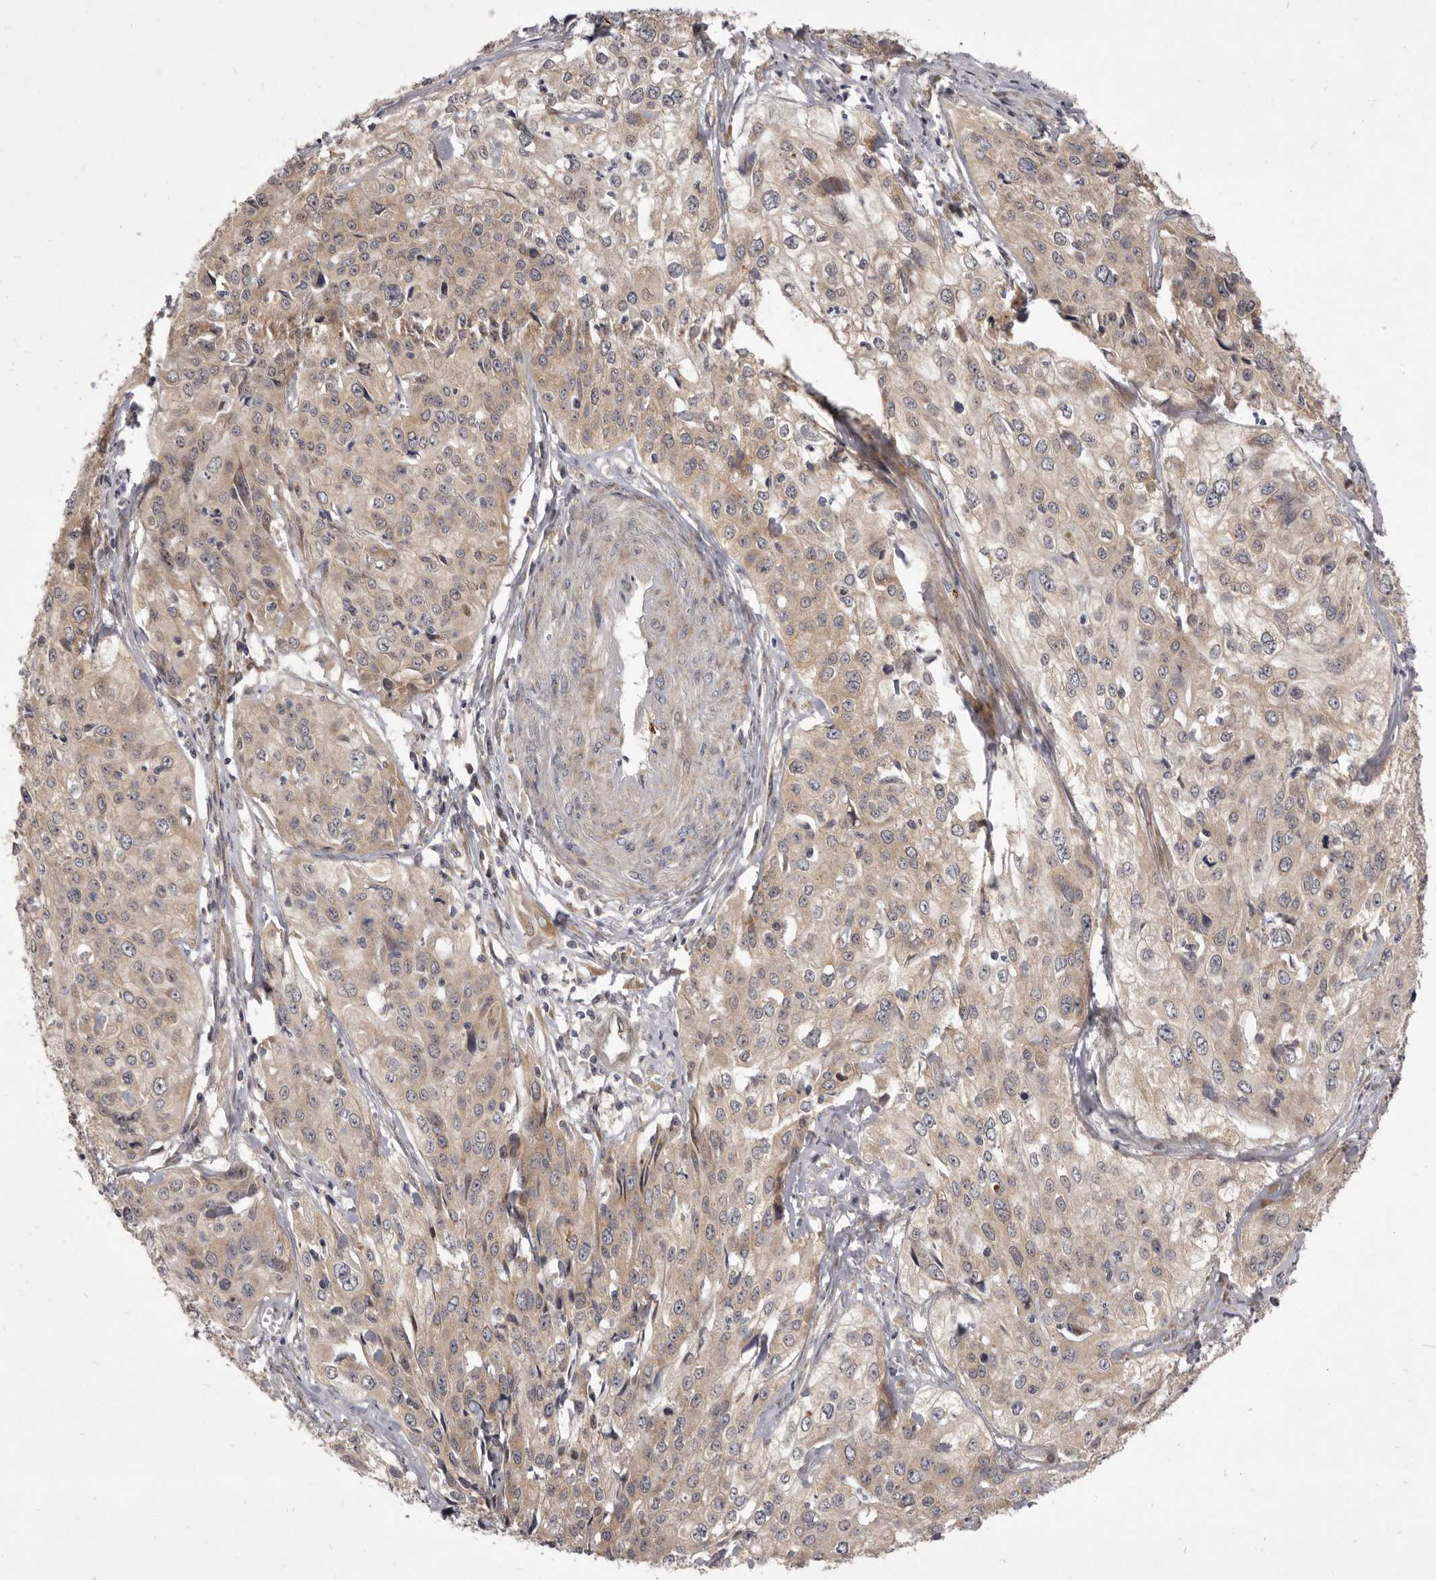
{"staining": {"intensity": "weak", "quantity": ">75%", "location": "cytoplasmic/membranous"}, "tissue": "cervical cancer", "cell_type": "Tumor cells", "image_type": "cancer", "snomed": [{"axis": "morphology", "description": "Squamous cell carcinoma, NOS"}, {"axis": "topography", "description": "Cervix"}], "caption": "Brown immunohistochemical staining in human cervical cancer (squamous cell carcinoma) displays weak cytoplasmic/membranous staining in approximately >75% of tumor cells. Immunohistochemistry (ihc) stains the protein in brown and the nuclei are stained blue.", "gene": "TBC1D8B", "patient": {"sex": "female", "age": 31}}